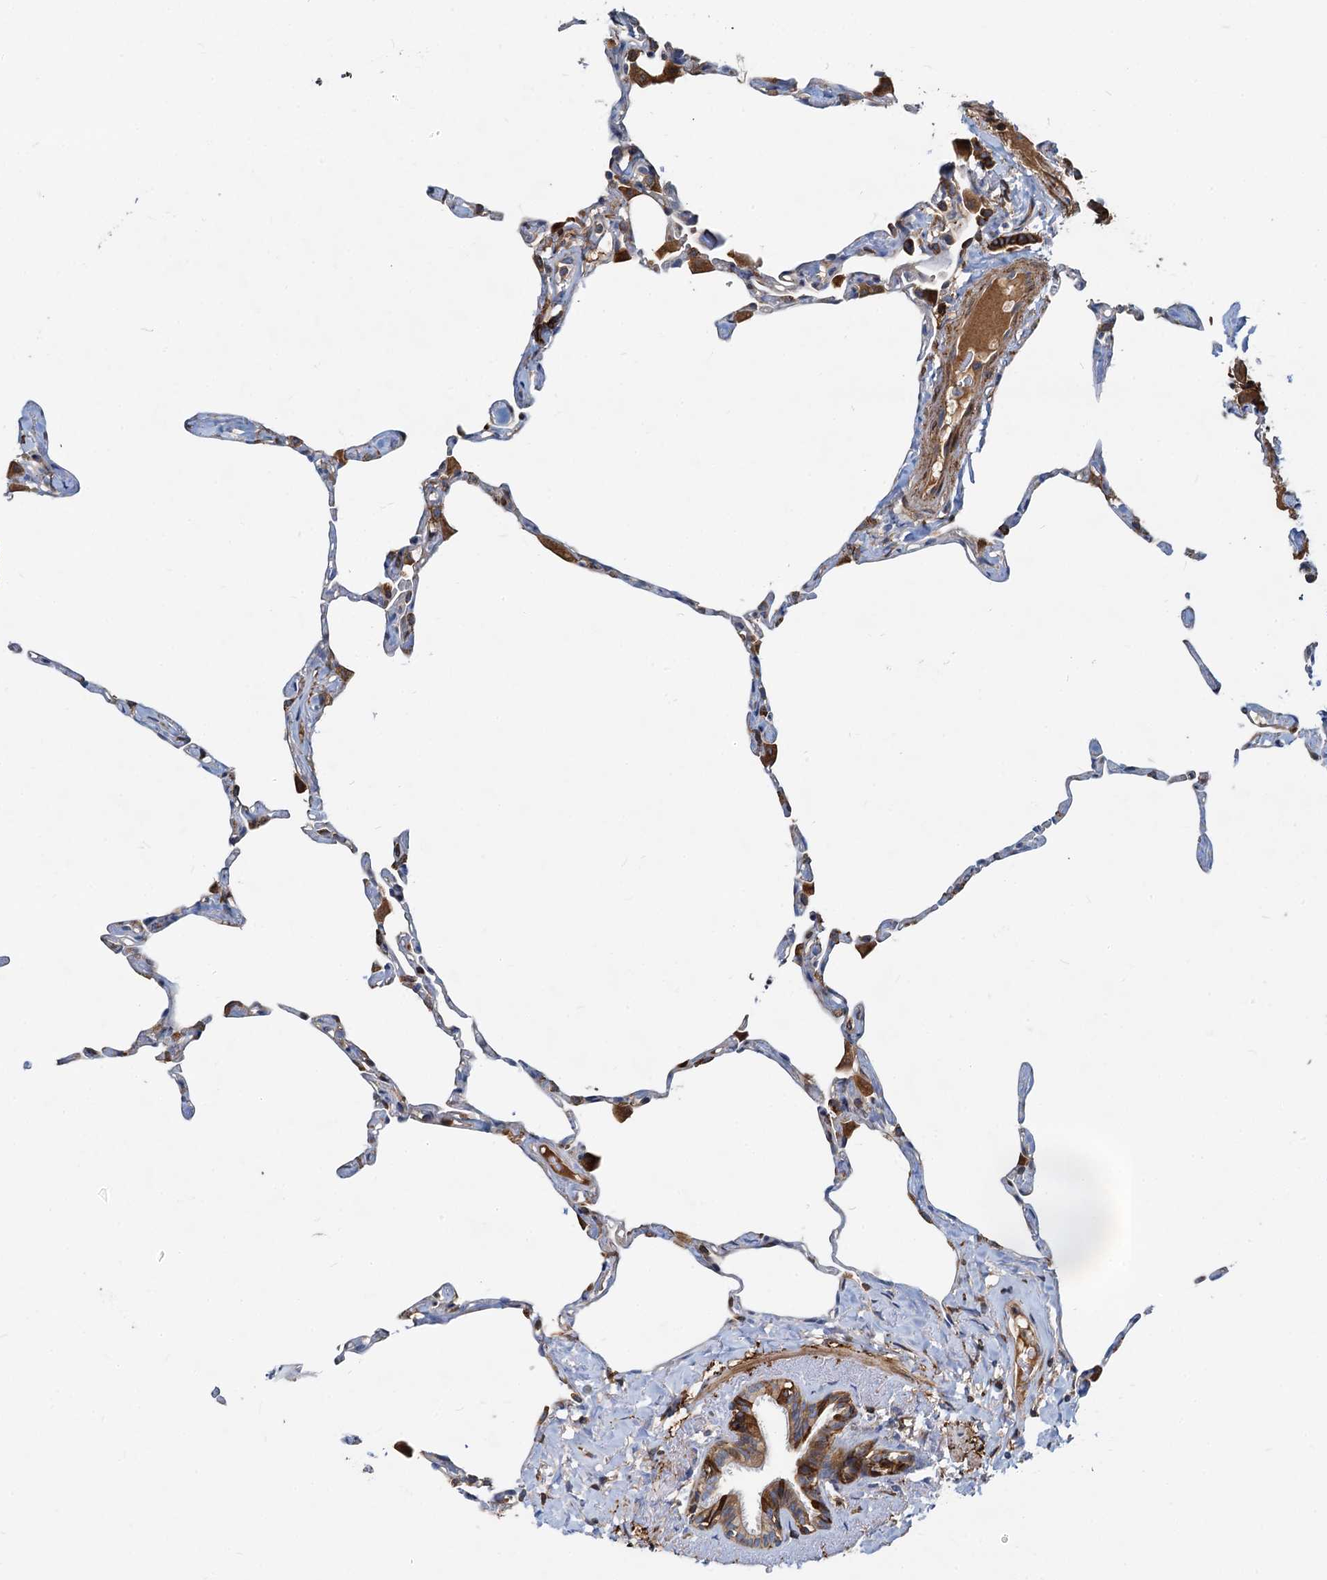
{"staining": {"intensity": "moderate", "quantity": "<25%", "location": "cytoplasmic/membranous"}, "tissue": "lung", "cell_type": "Alveolar cells", "image_type": "normal", "snomed": [{"axis": "morphology", "description": "Normal tissue, NOS"}, {"axis": "topography", "description": "Lung"}], "caption": "Immunohistochemistry (IHC) micrograph of benign human lung stained for a protein (brown), which reveals low levels of moderate cytoplasmic/membranous staining in about <25% of alveolar cells.", "gene": "LNX2", "patient": {"sex": "male", "age": 65}}